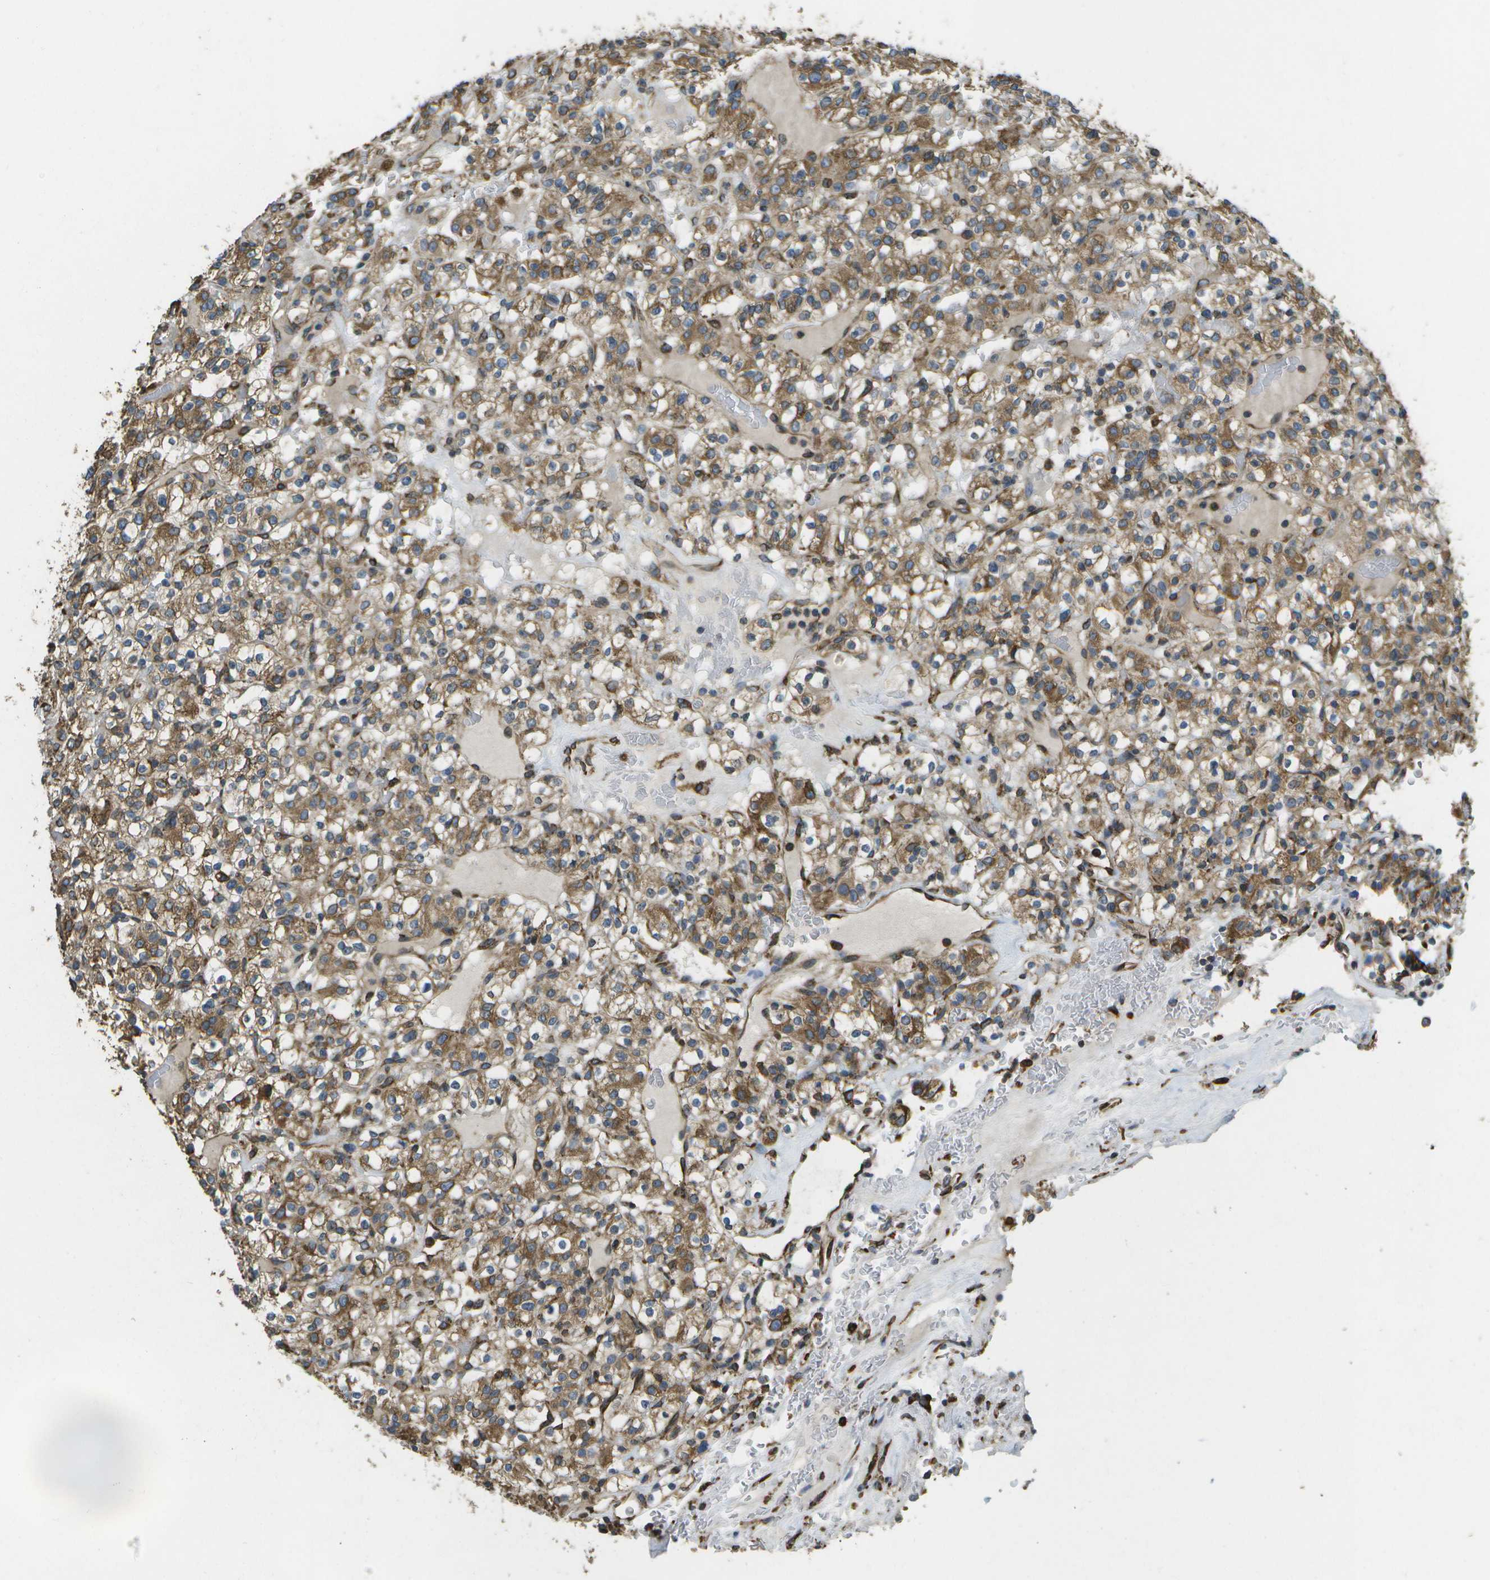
{"staining": {"intensity": "moderate", "quantity": ">75%", "location": "cytoplasmic/membranous"}, "tissue": "renal cancer", "cell_type": "Tumor cells", "image_type": "cancer", "snomed": [{"axis": "morphology", "description": "Normal tissue, NOS"}, {"axis": "morphology", "description": "Adenocarcinoma, NOS"}, {"axis": "topography", "description": "Kidney"}], "caption": "Immunohistochemistry photomicrograph of human renal cancer (adenocarcinoma) stained for a protein (brown), which displays medium levels of moderate cytoplasmic/membranous expression in approximately >75% of tumor cells.", "gene": "PDIA4", "patient": {"sex": "female", "age": 72}}